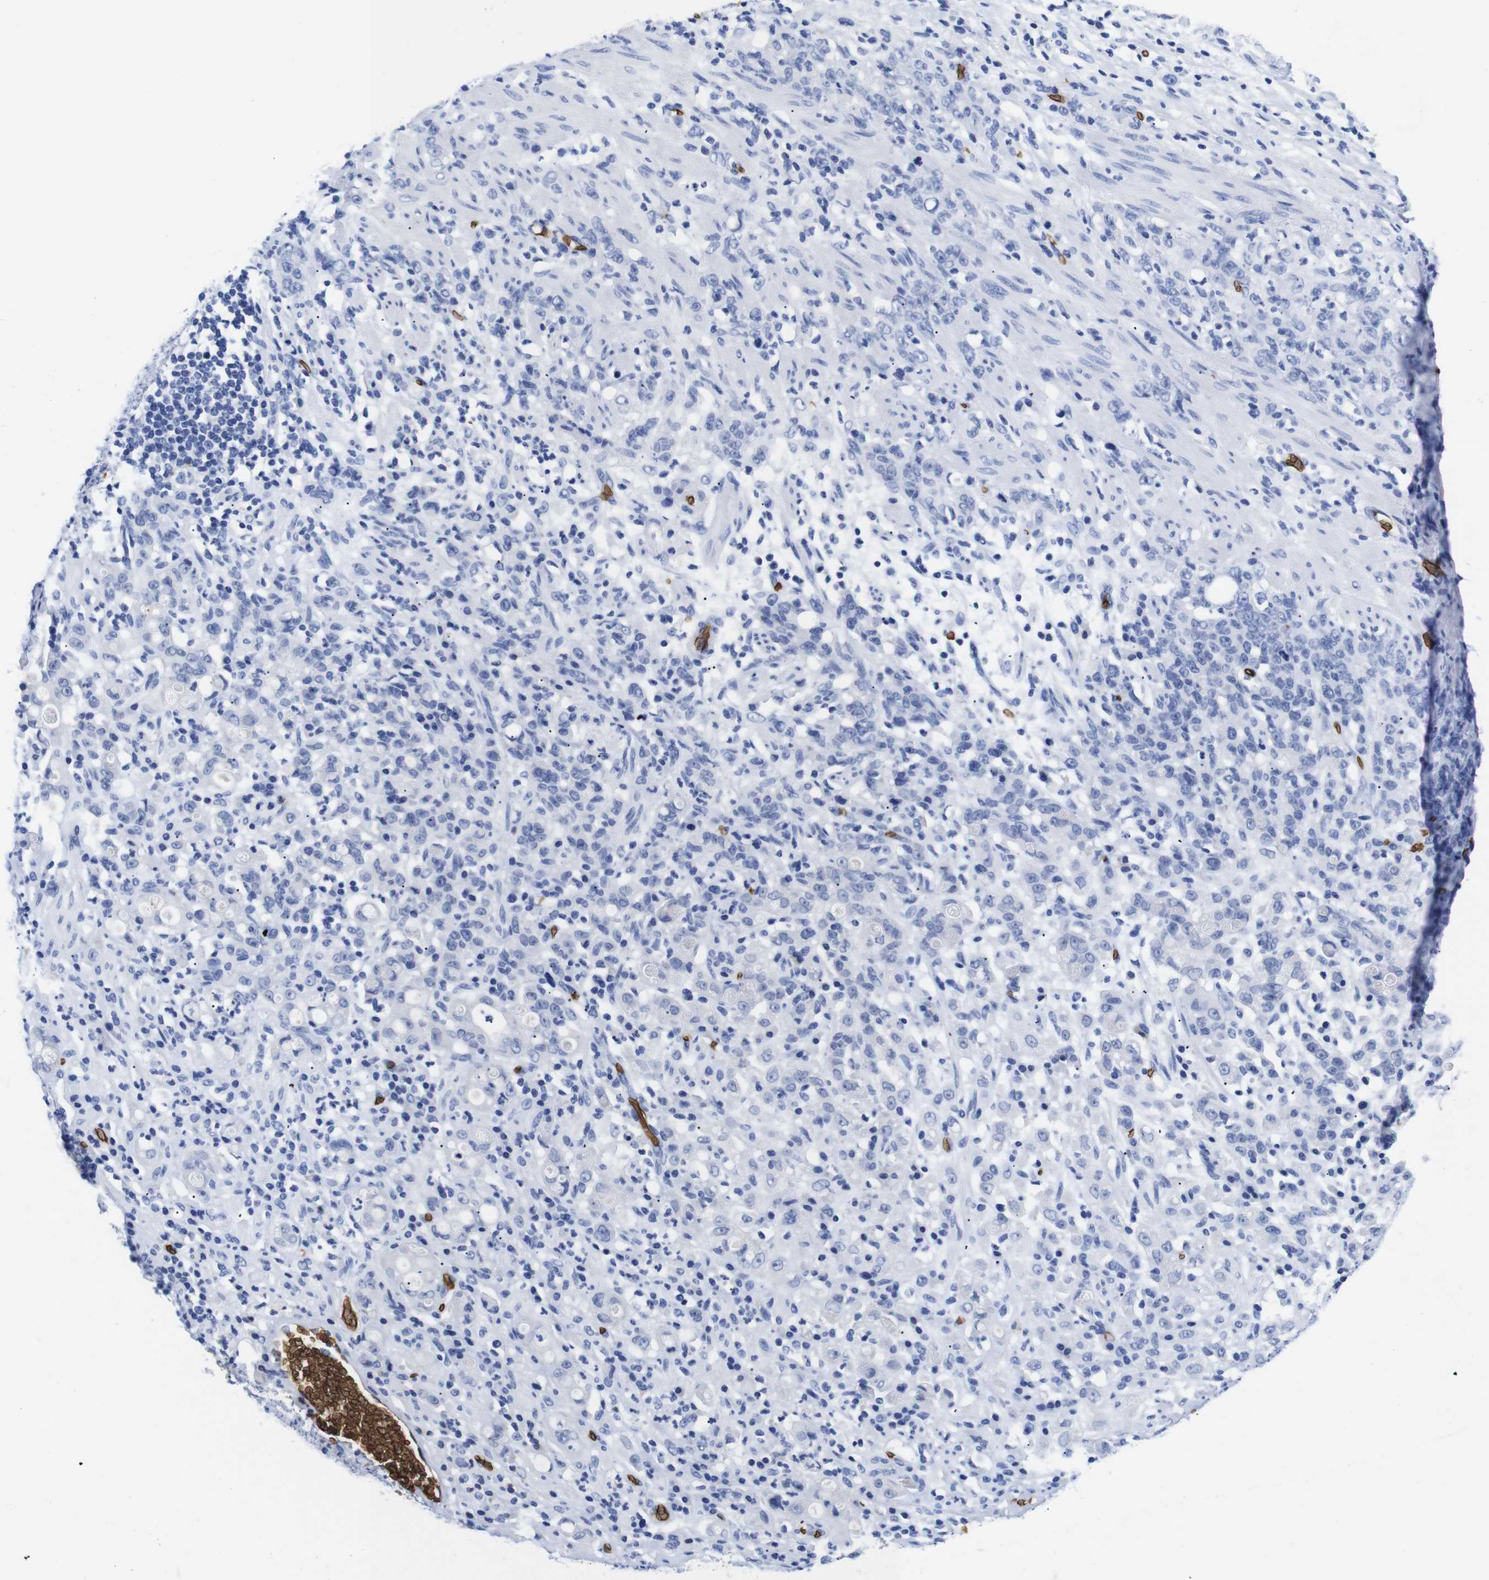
{"staining": {"intensity": "negative", "quantity": "none", "location": "none"}, "tissue": "stomach cancer", "cell_type": "Tumor cells", "image_type": "cancer", "snomed": [{"axis": "morphology", "description": "Adenocarcinoma, NOS"}, {"axis": "topography", "description": "Stomach, lower"}], "caption": "Protein analysis of stomach cancer (adenocarcinoma) demonstrates no significant expression in tumor cells.", "gene": "S1PR2", "patient": {"sex": "male", "age": 88}}